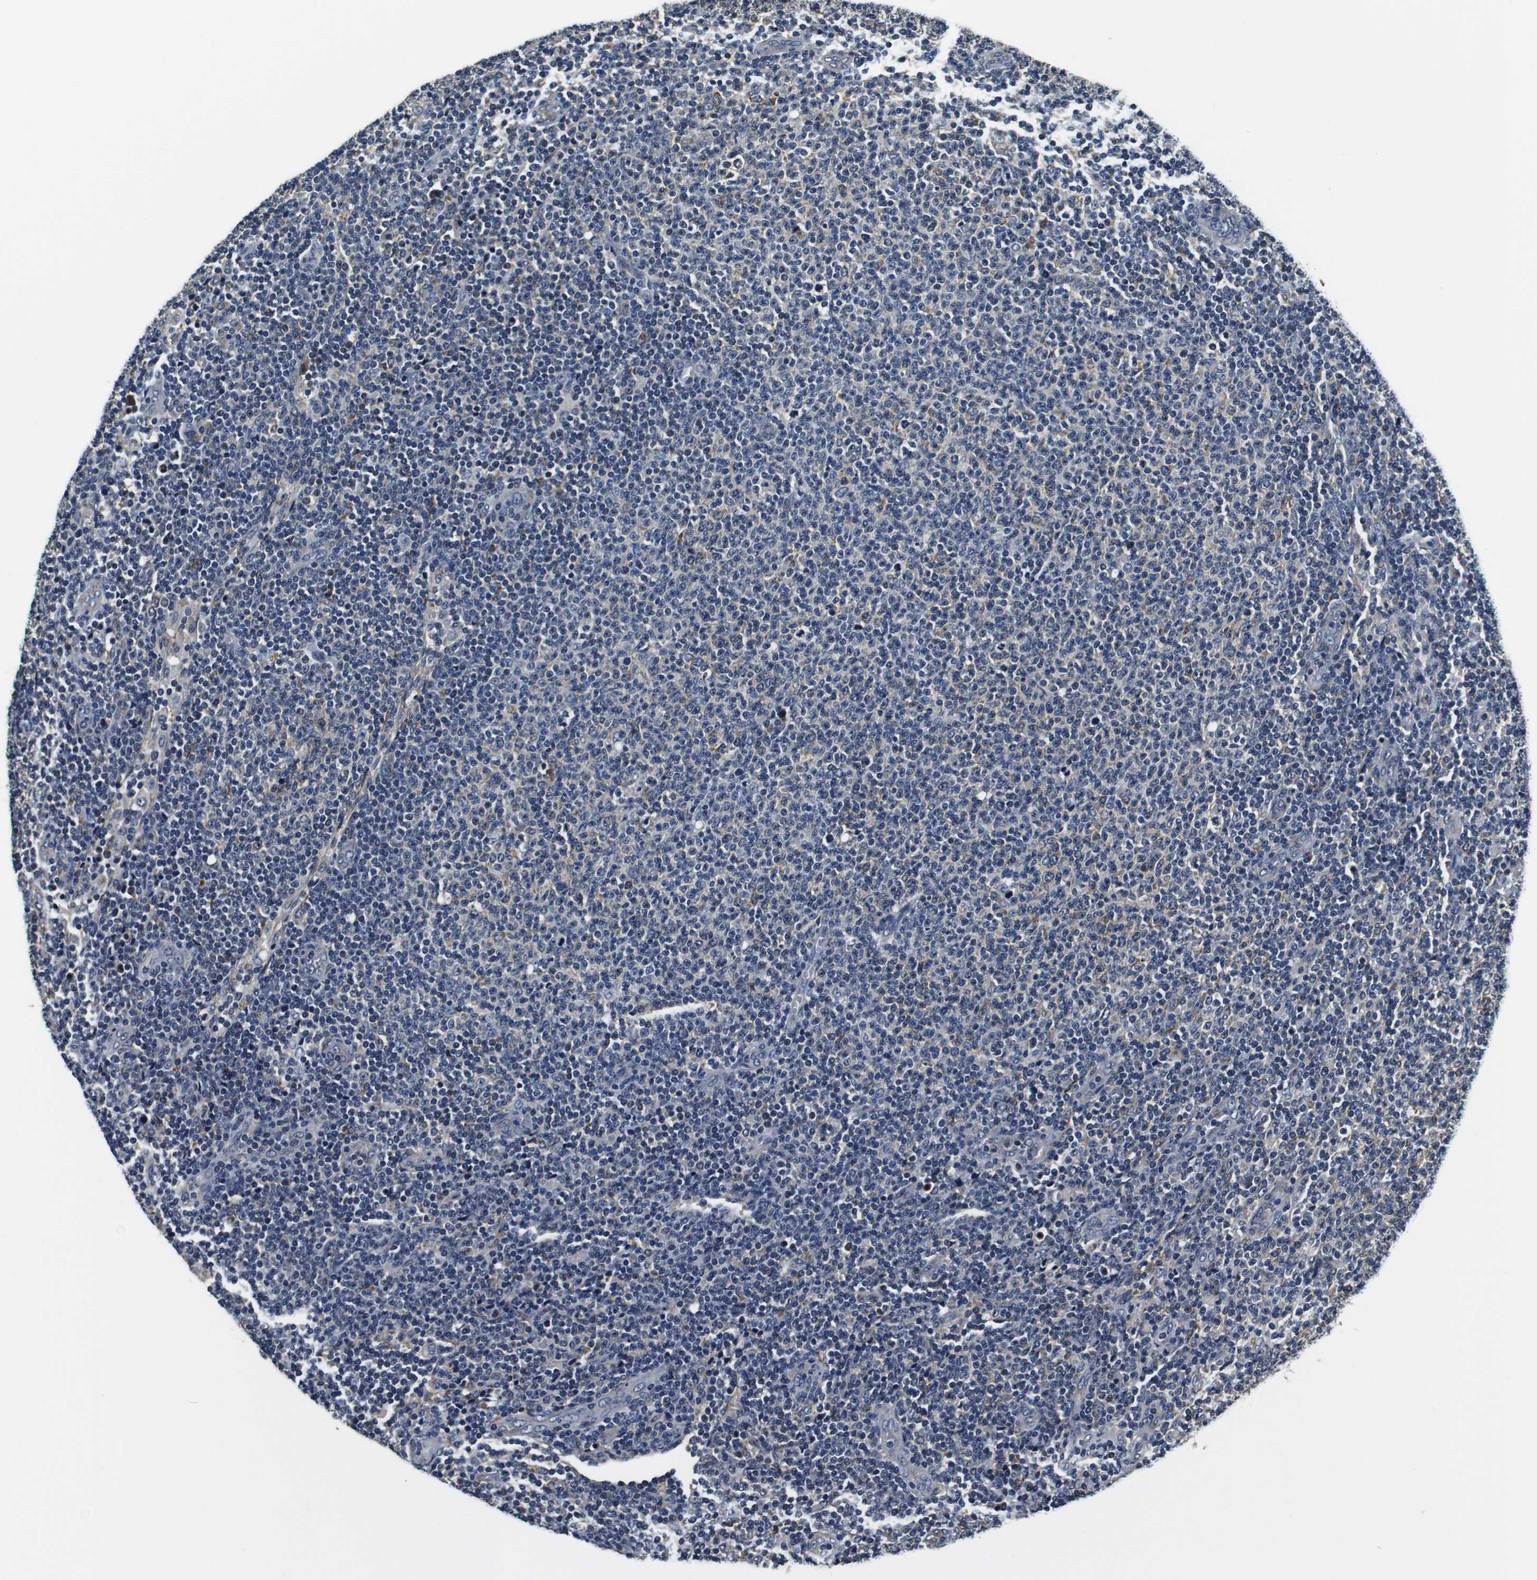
{"staining": {"intensity": "negative", "quantity": "none", "location": "none"}, "tissue": "lymphoma", "cell_type": "Tumor cells", "image_type": "cancer", "snomed": [{"axis": "morphology", "description": "Malignant lymphoma, non-Hodgkin's type, Low grade"}, {"axis": "topography", "description": "Lymph node"}], "caption": "The micrograph demonstrates no significant expression in tumor cells of lymphoma.", "gene": "COL1A1", "patient": {"sex": "male", "age": 66}}